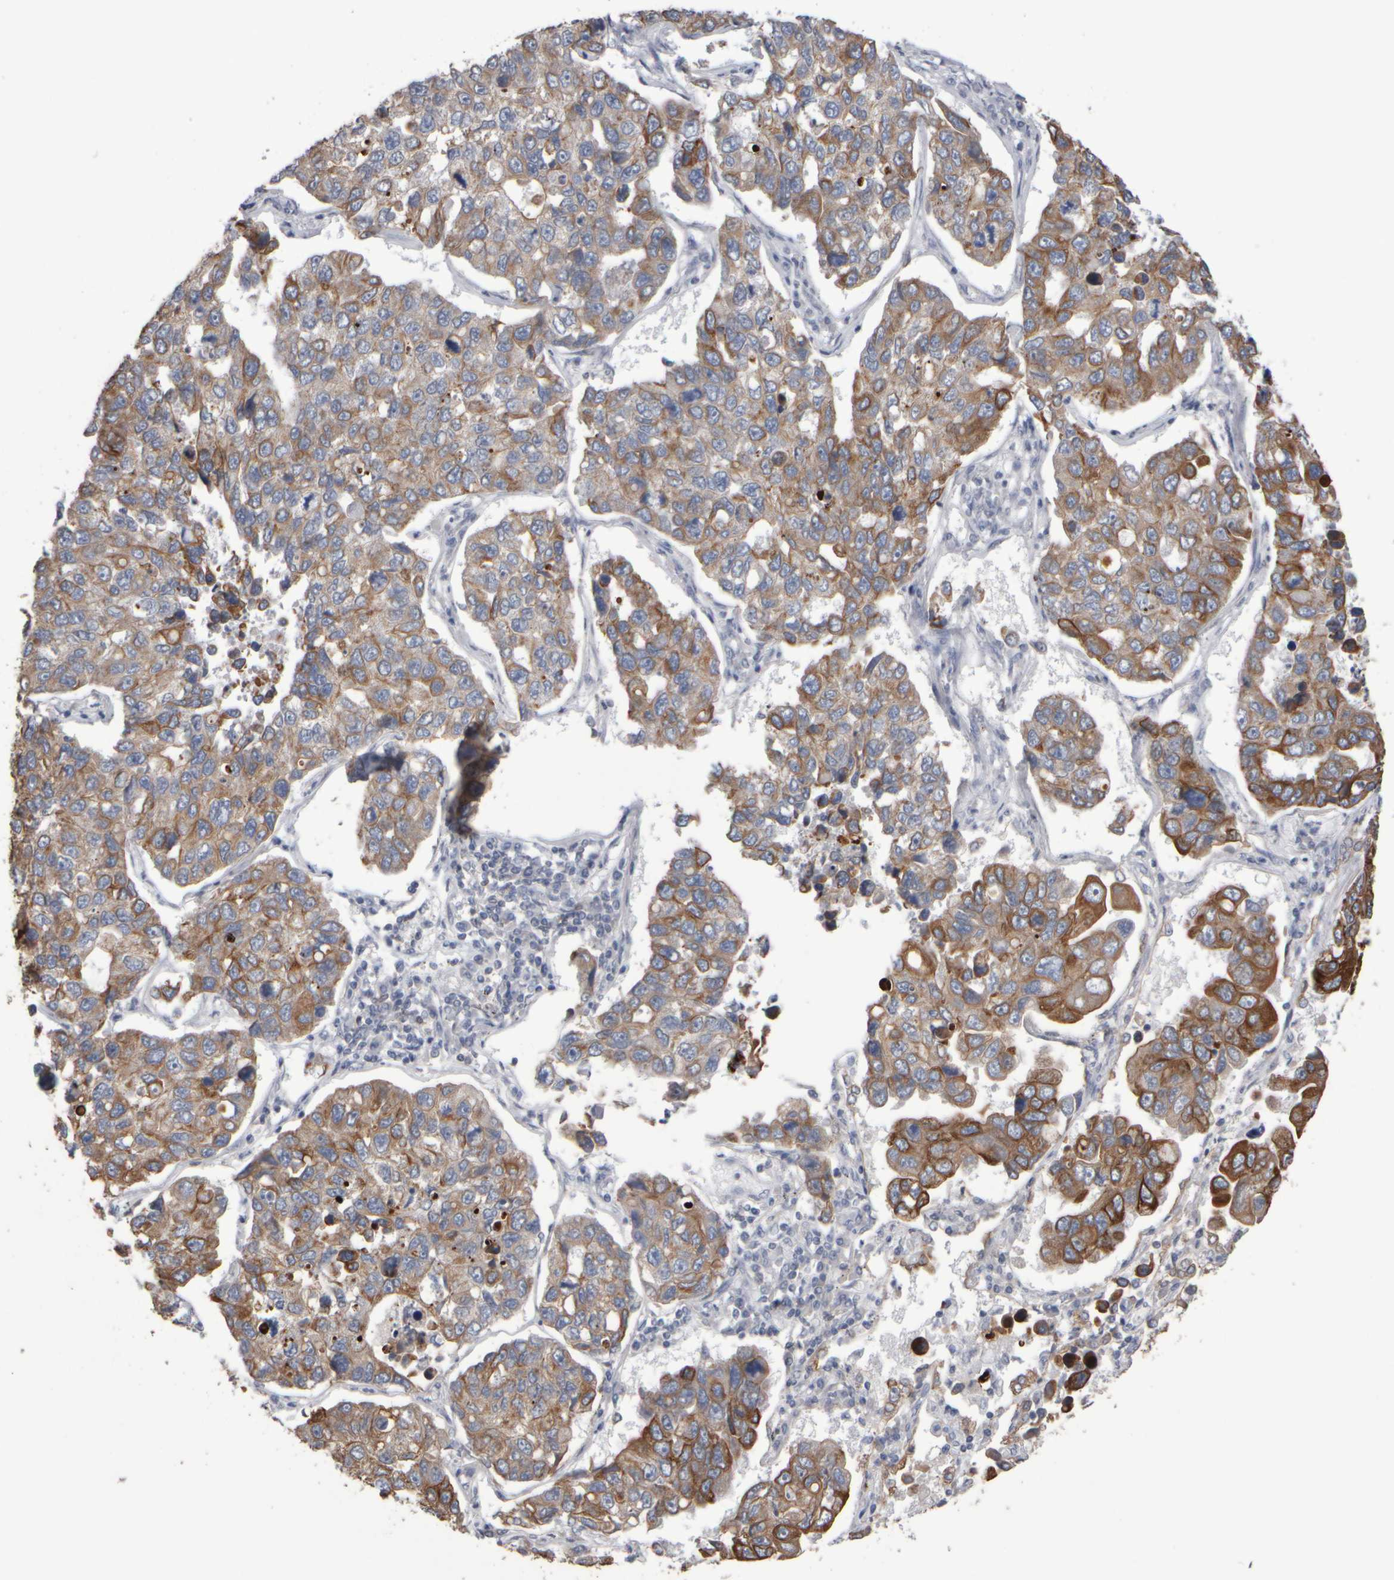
{"staining": {"intensity": "moderate", "quantity": ">75%", "location": "cytoplasmic/membranous"}, "tissue": "lung cancer", "cell_type": "Tumor cells", "image_type": "cancer", "snomed": [{"axis": "morphology", "description": "Adenocarcinoma, NOS"}, {"axis": "topography", "description": "Lung"}], "caption": "High-magnification brightfield microscopy of lung cancer (adenocarcinoma) stained with DAB (3,3'-diaminobenzidine) (brown) and counterstained with hematoxylin (blue). tumor cells exhibit moderate cytoplasmic/membranous staining is identified in about>75% of cells.", "gene": "EPHX2", "patient": {"sex": "male", "age": 64}}